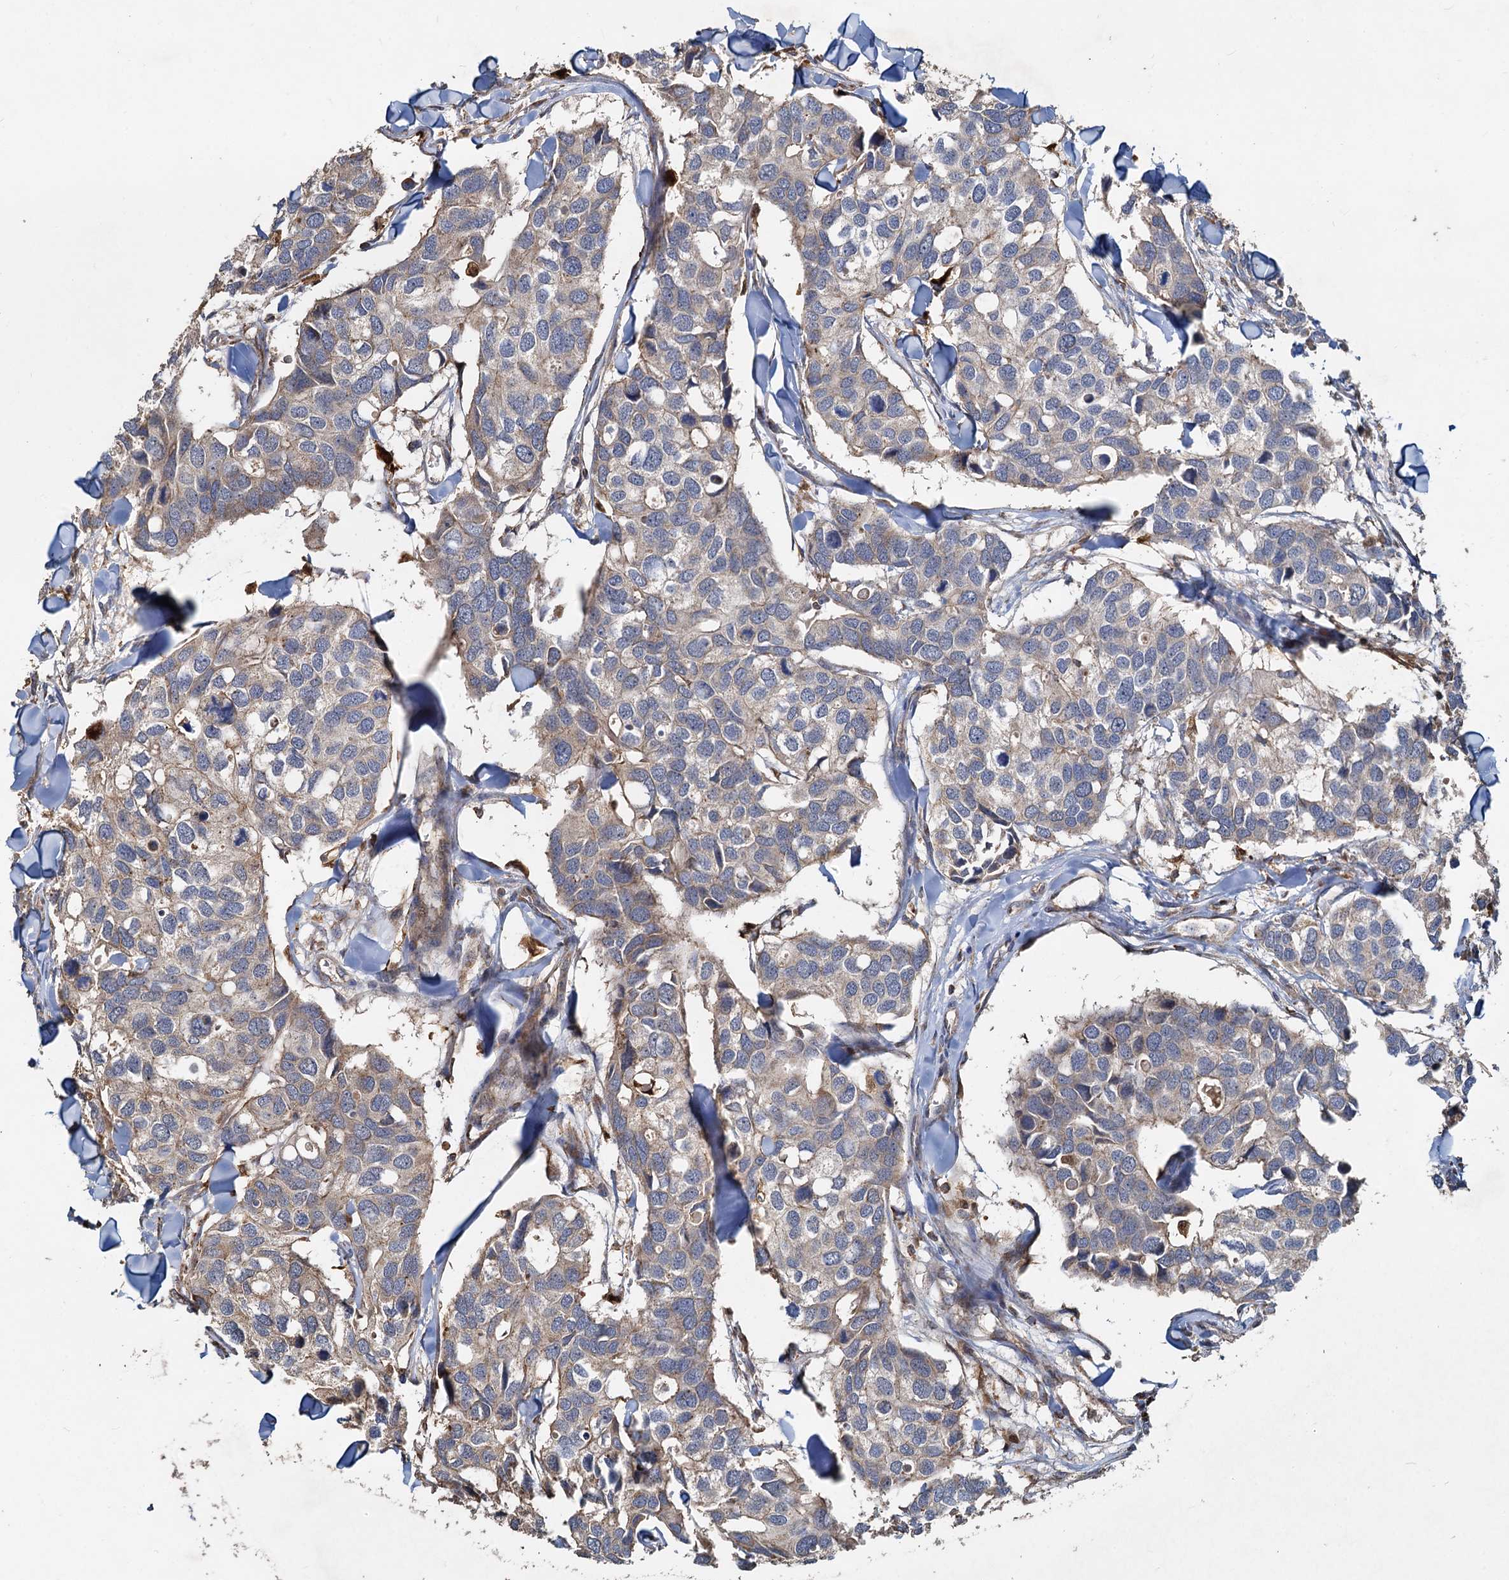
{"staining": {"intensity": "weak", "quantity": "25%-75%", "location": "cytoplasmic/membranous"}, "tissue": "breast cancer", "cell_type": "Tumor cells", "image_type": "cancer", "snomed": [{"axis": "morphology", "description": "Duct carcinoma"}, {"axis": "topography", "description": "Breast"}], "caption": "Immunohistochemistry histopathology image of human breast cancer stained for a protein (brown), which demonstrates low levels of weak cytoplasmic/membranous positivity in approximately 25%-75% of tumor cells.", "gene": "SDS", "patient": {"sex": "female", "age": 83}}